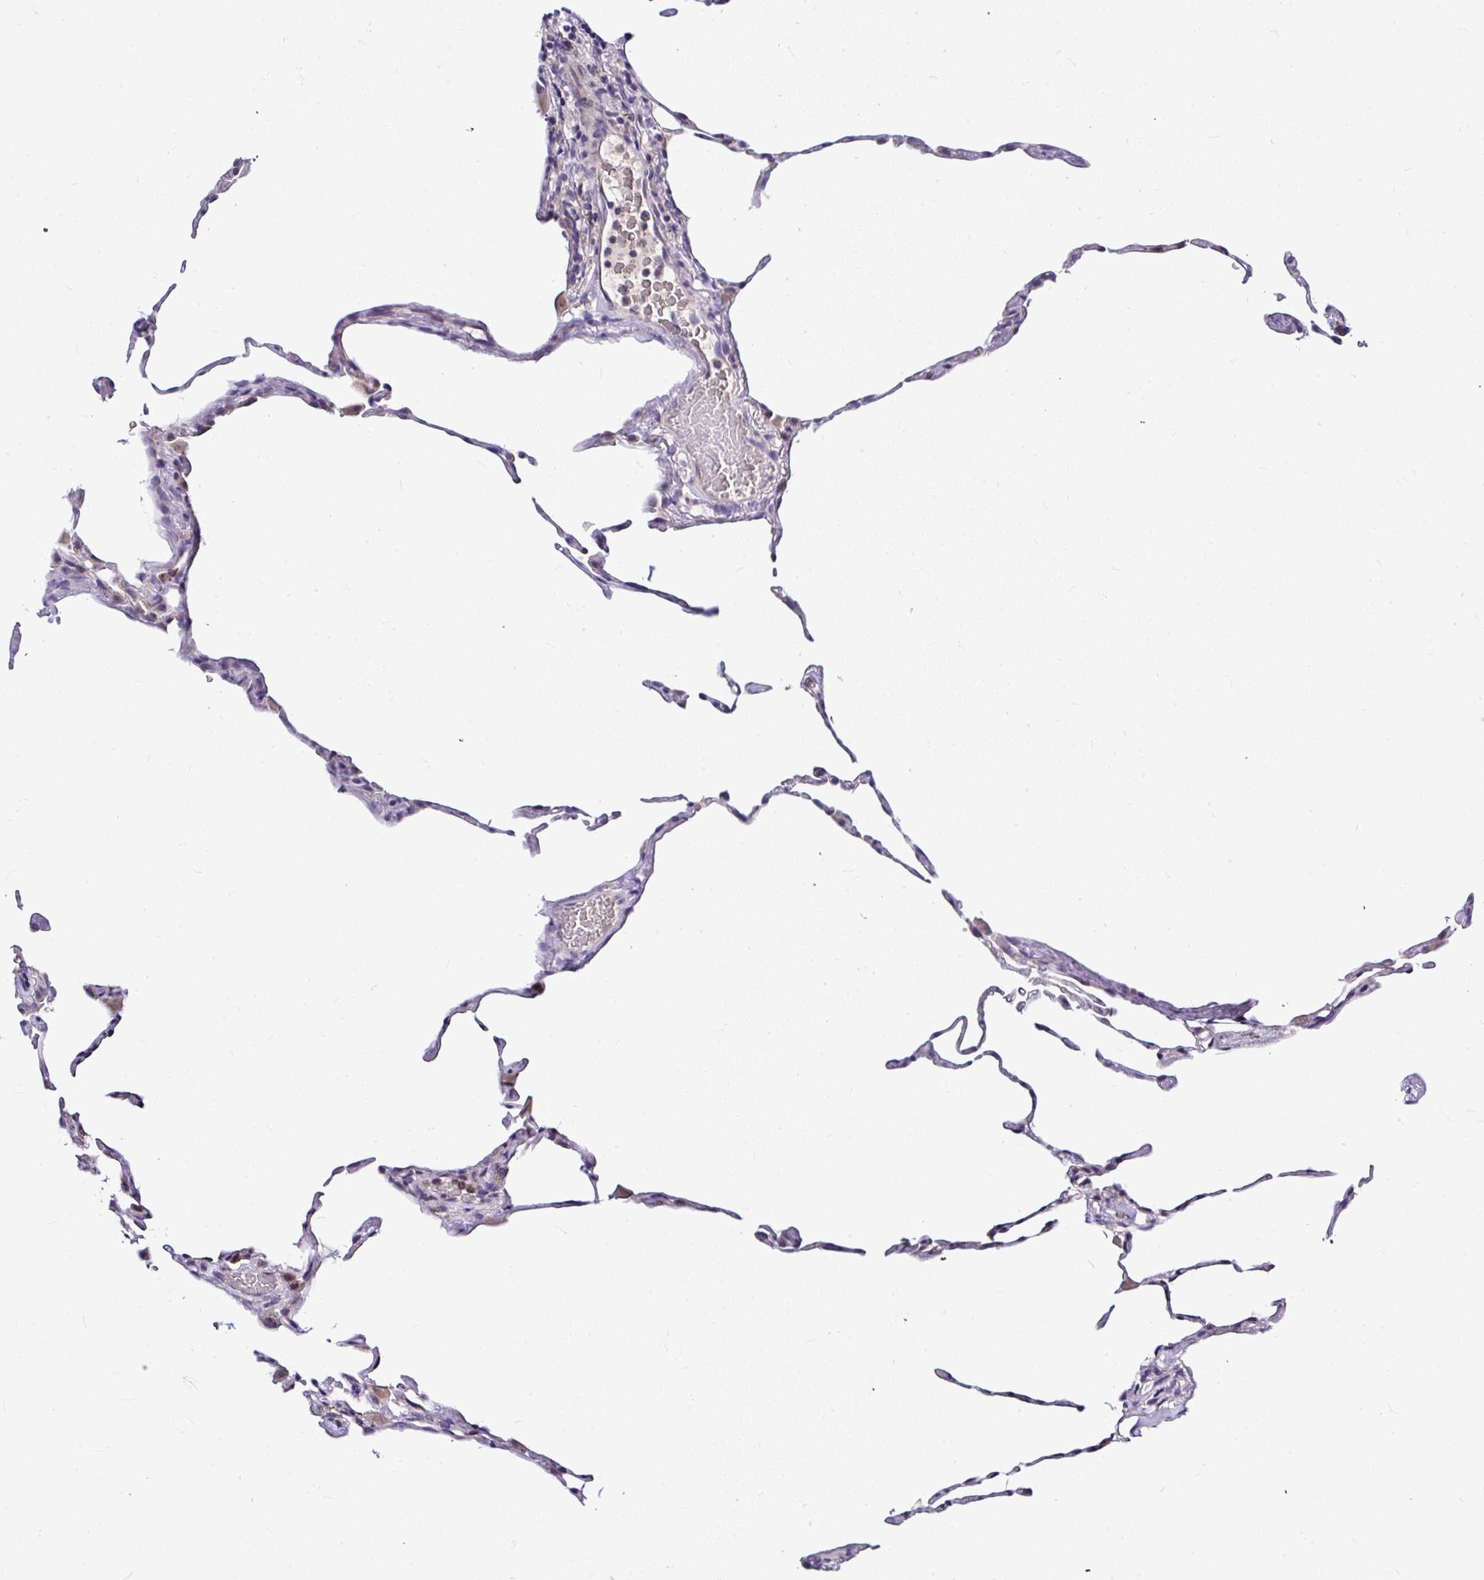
{"staining": {"intensity": "negative", "quantity": "none", "location": "none"}, "tissue": "lung", "cell_type": "Alveolar cells", "image_type": "normal", "snomed": [{"axis": "morphology", "description": "Normal tissue, NOS"}, {"axis": "topography", "description": "Lung"}], "caption": "The image exhibits no significant expression in alveolar cells of lung. The staining was performed using DAB (3,3'-diaminobenzidine) to visualize the protein expression in brown, while the nuclei were stained in blue with hematoxylin (Magnification: 20x).", "gene": "DEPDC5", "patient": {"sex": "female", "age": 57}}